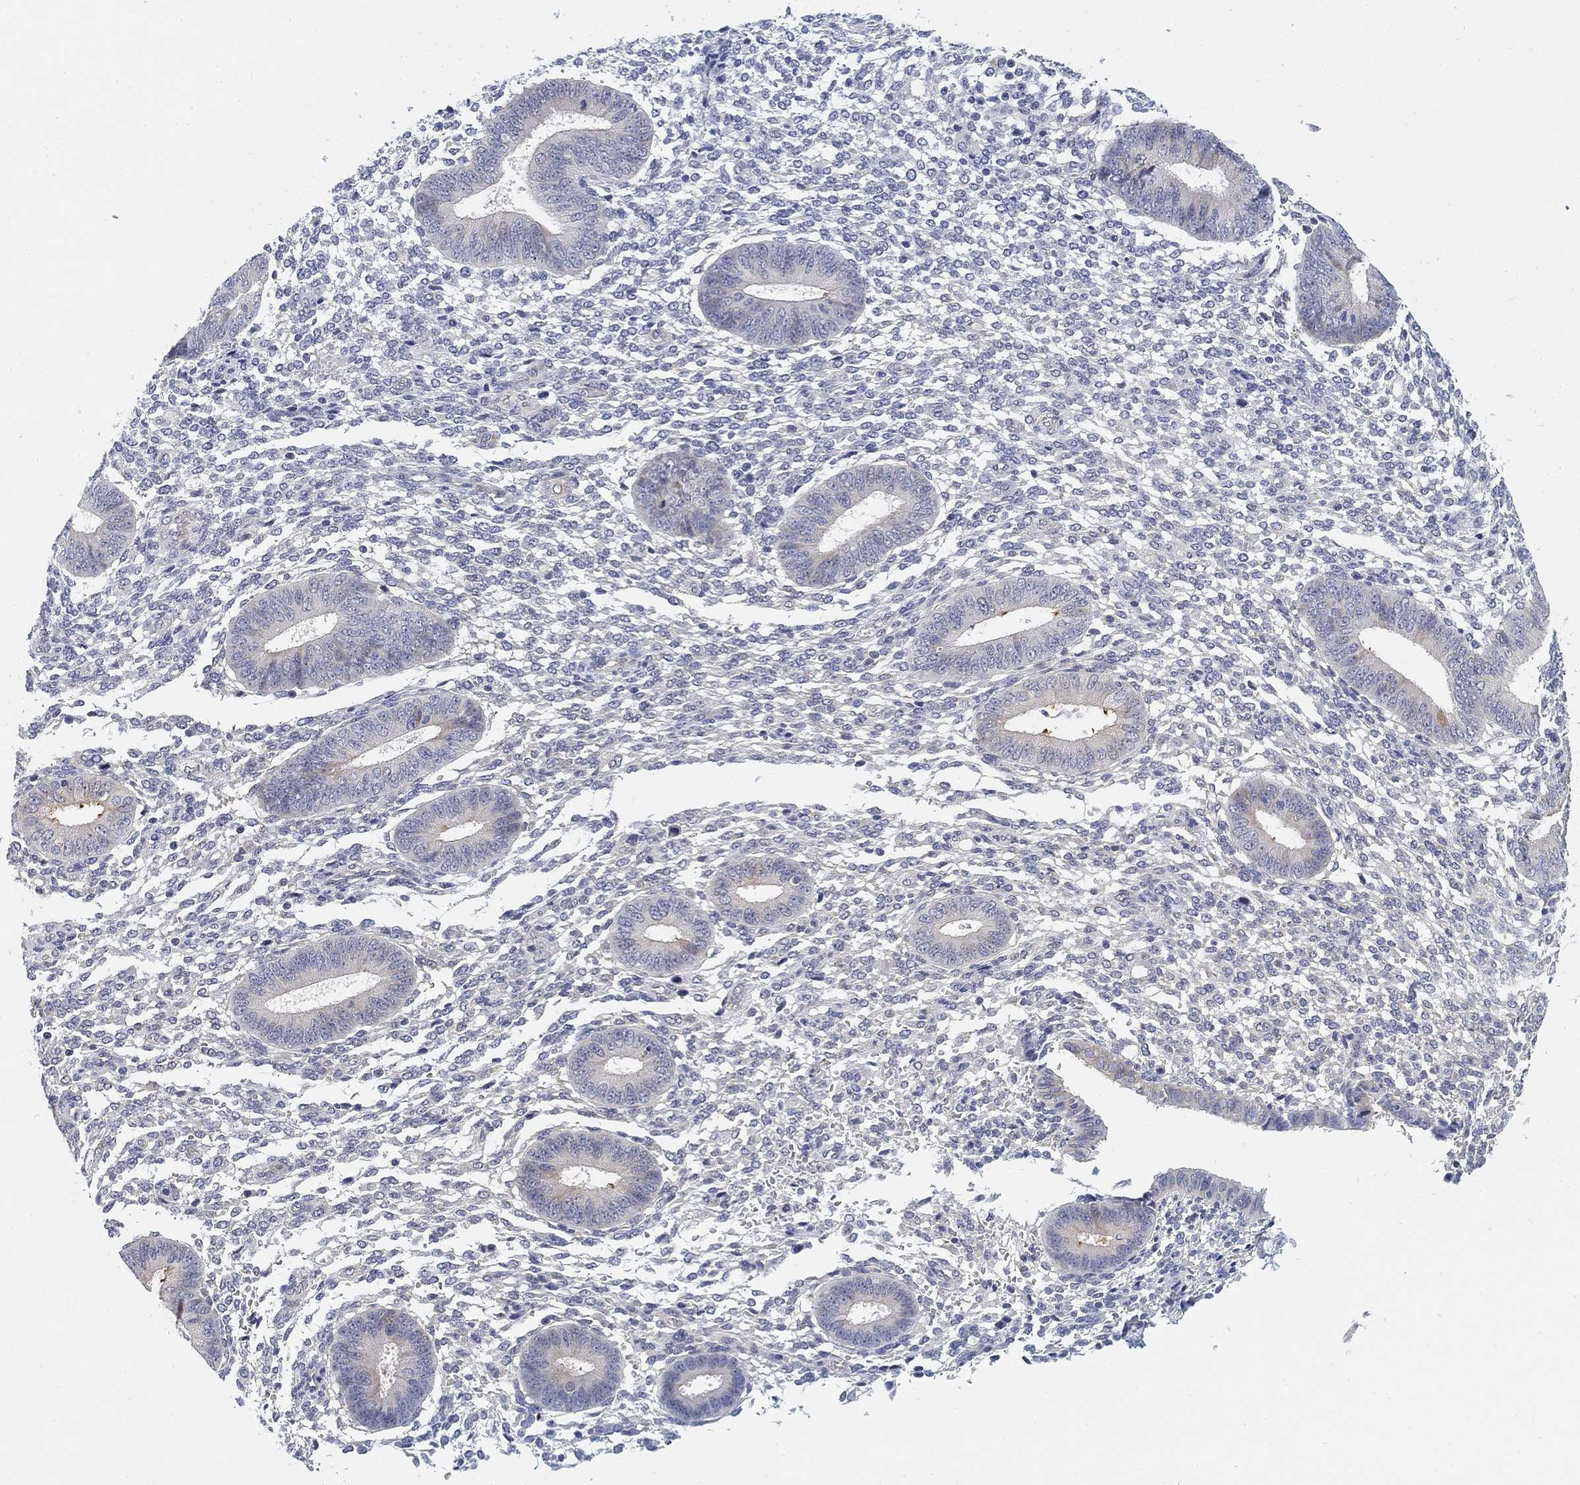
{"staining": {"intensity": "negative", "quantity": "none", "location": "none"}, "tissue": "endometrium", "cell_type": "Cells in endometrial stroma", "image_type": "normal", "snomed": [{"axis": "morphology", "description": "Normal tissue, NOS"}, {"axis": "topography", "description": "Endometrium"}], "caption": "High power microscopy image of an immunohistochemistry histopathology image of unremarkable endometrium, revealing no significant positivity in cells in endometrial stroma. (DAB immunohistochemistry visualized using brightfield microscopy, high magnification).", "gene": "SLC2A5", "patient": {"sex": "female", "age": 47}}